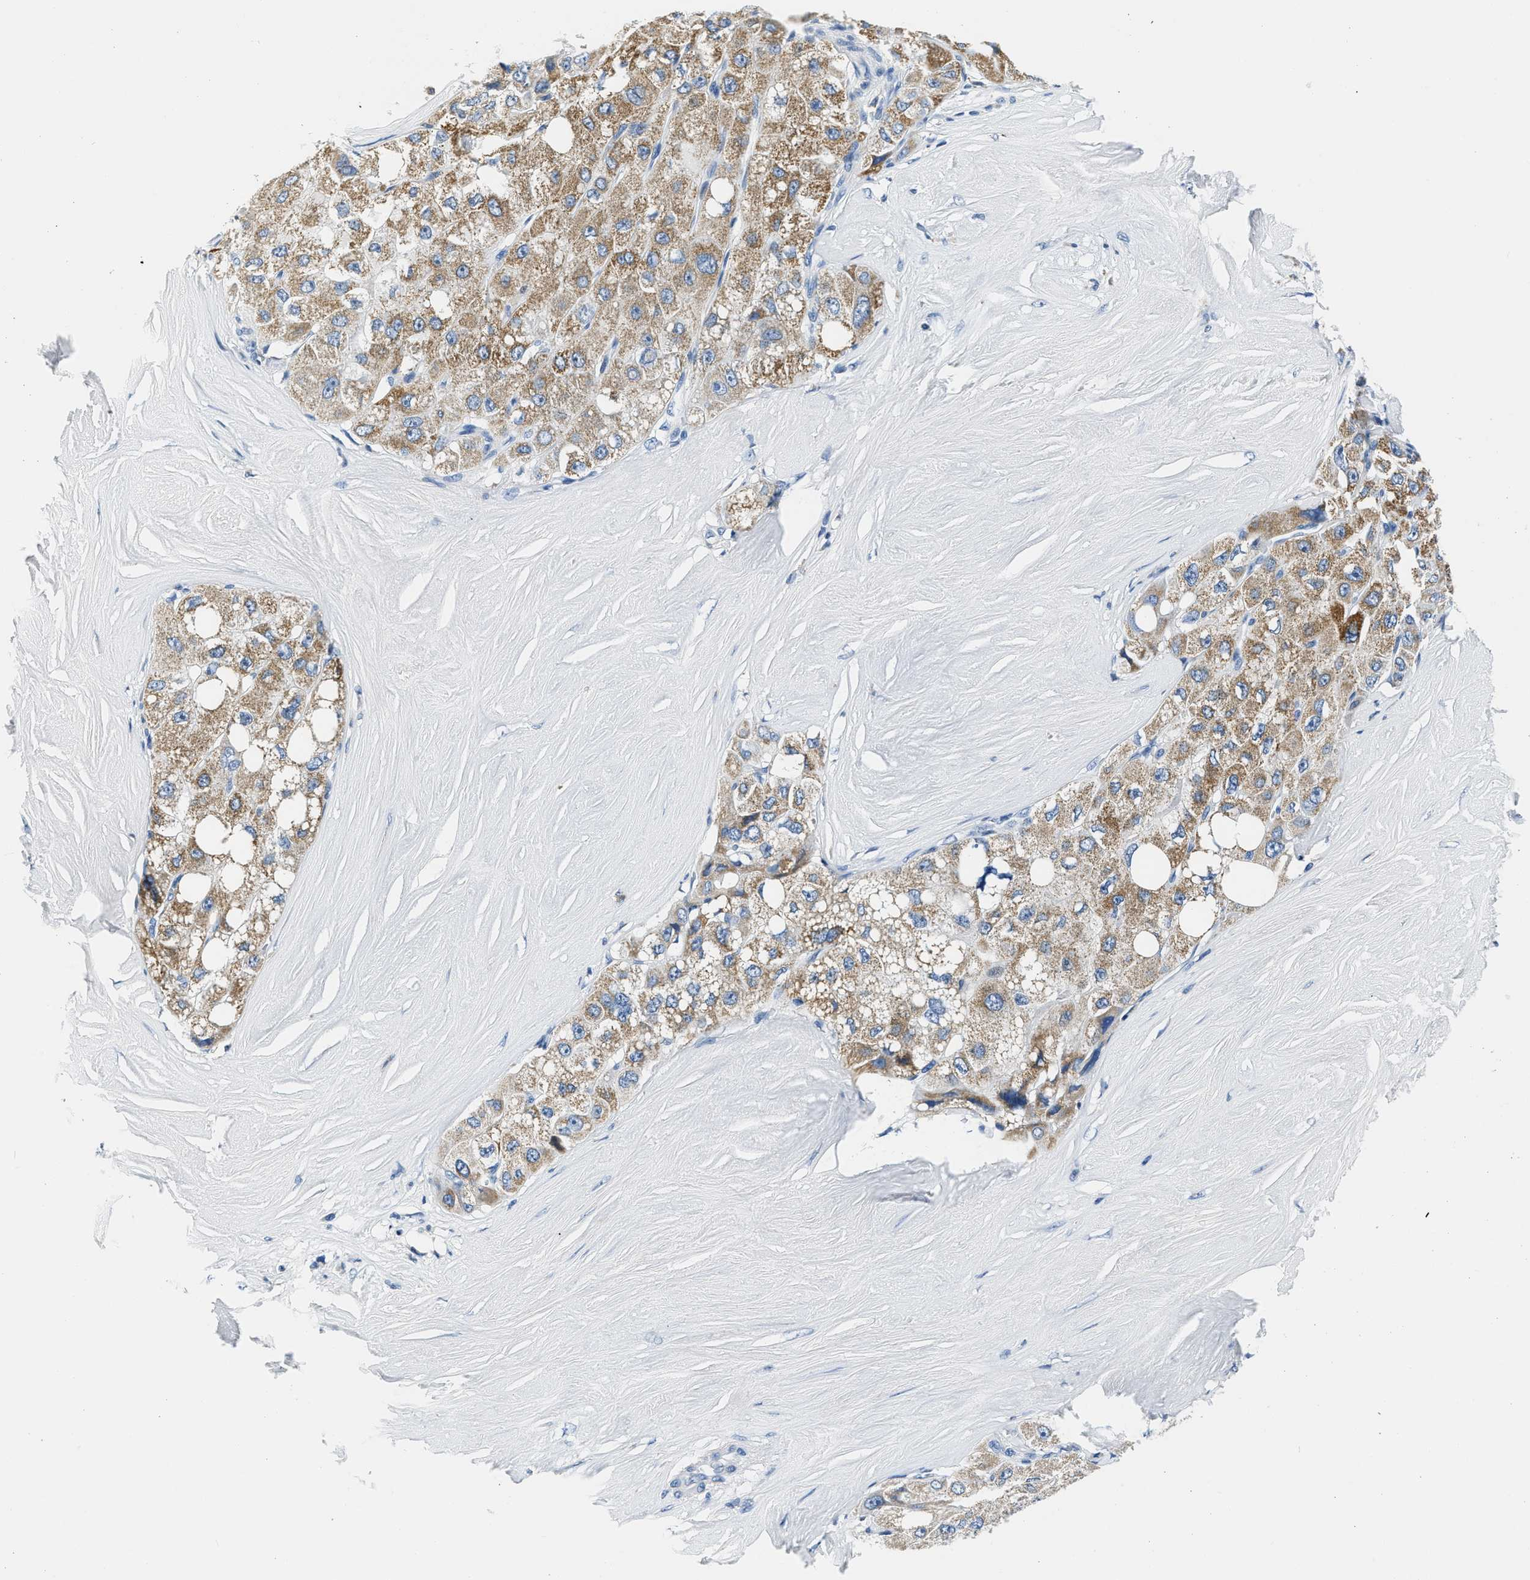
{"staining": {"intensity": "moderate", "quantity": ">75%", "location": "cytoplasmic/membranous"}, "tissue": "liver cancer", "cell_type": "Tumor cells", "image_type": "cancer", "snomed": [{"axis": "morphology", "description": "Carcinoma, Hepatocellular, NOS"}, {"axis": "topography", "description": "Liver"}], "caption": "High-magnification brightfield microscopy of liver cancer (hepatocellular carcinoma) stained with DAB (brown) and counterstained with hematoxylin (blue). tumor cells exhibit moderate cytoplasmic/membranous positivity is present in approximately>75% of cells. Nuclei are stained in blue.", "gene": "PCK2", "patient": {"sex": "male", "age": 80}}